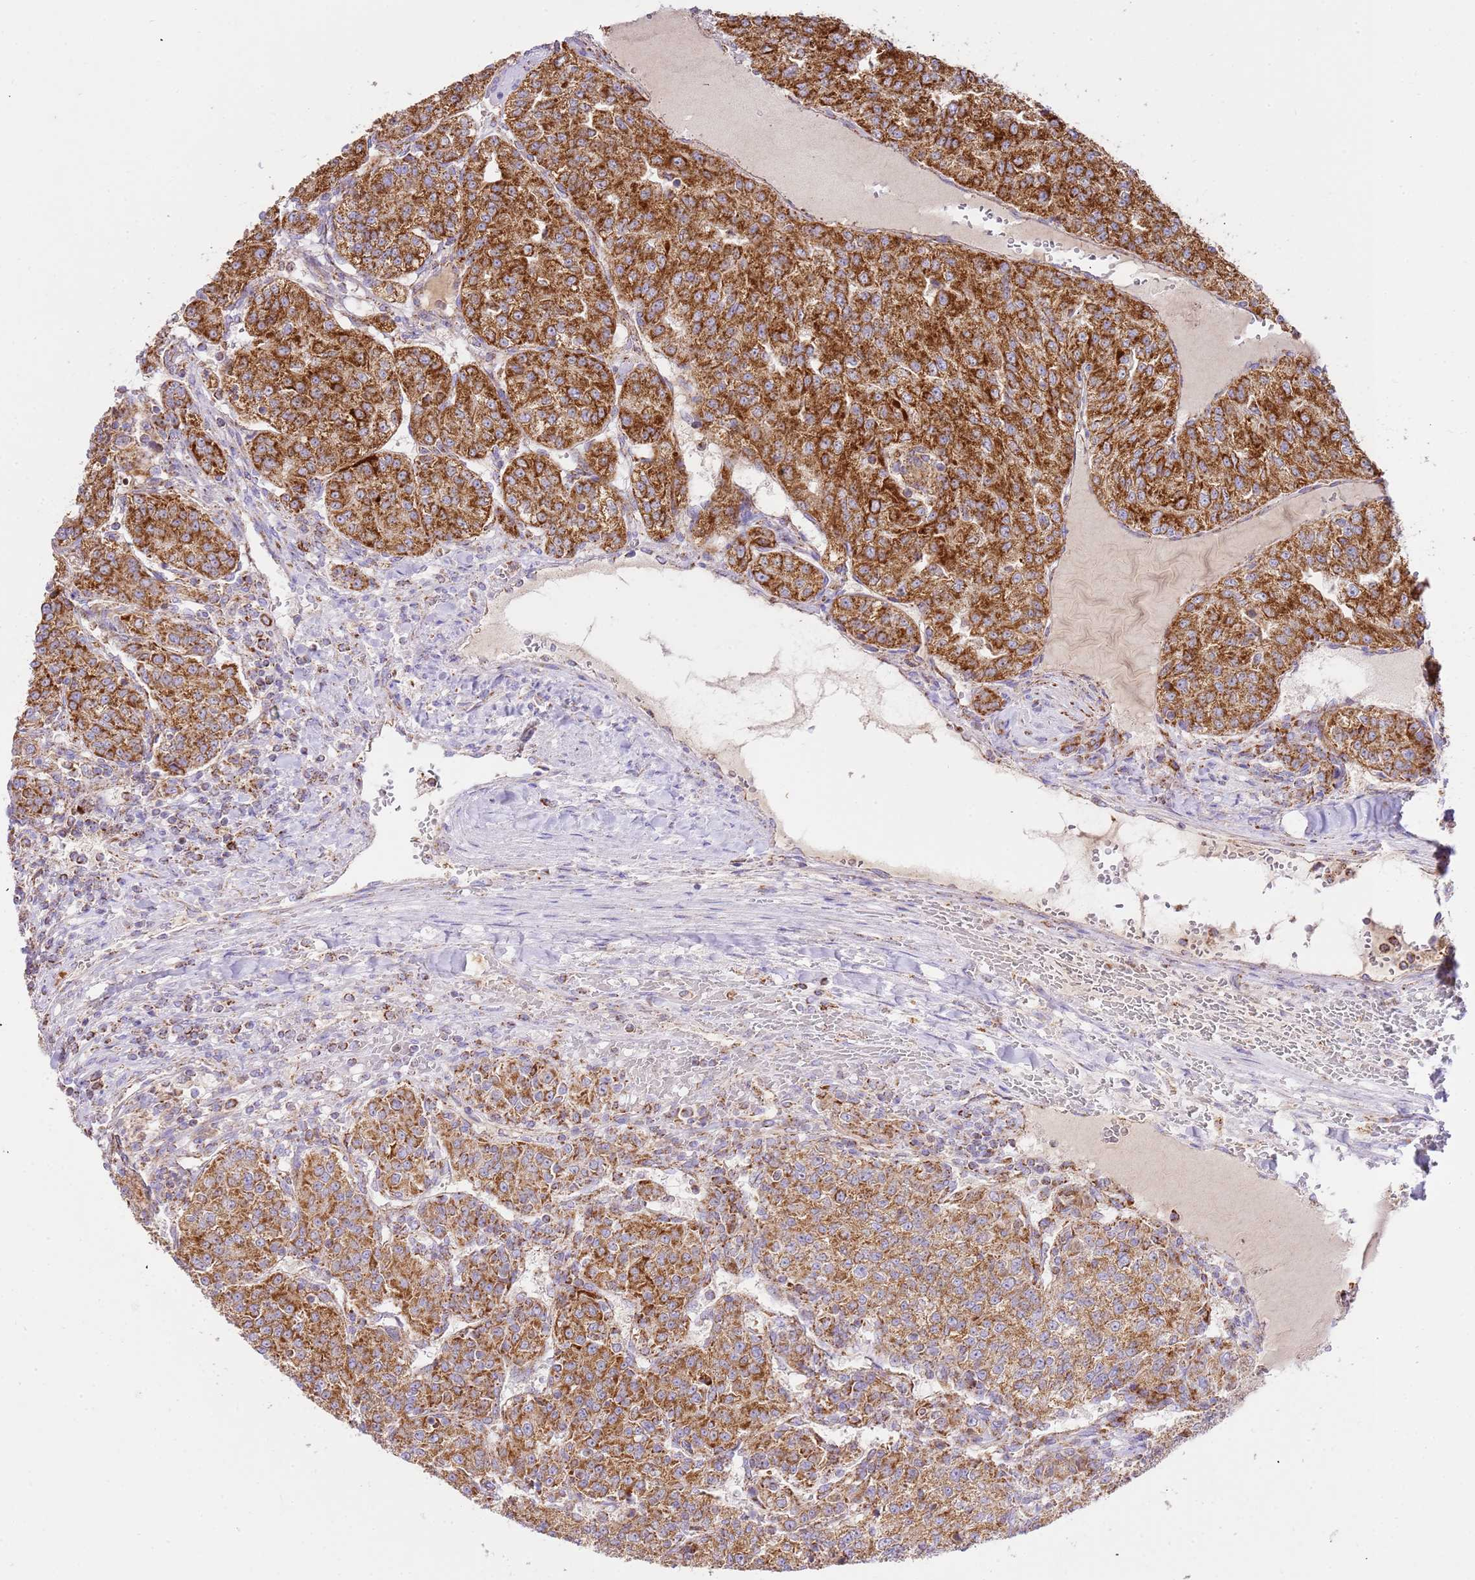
{"staining": {"intensity": "strong", "quantity": ">75%", "location": "cytoplasmic/membranous"}, "tissue": "renal cancer", "cell_type": "Tumor cells", "image_type": "cancer", "snomed": [{"axis": "morphology", "description": "Adenocarcinoma, NOS"}, {"axis": "topography", "description": "Kidney"}], "caption": "Renal cancer (adenocarcinoma) stained with a brown dye shows strong cytoplasmic/membranous positive expression in approximately >75% of tumor cells.", "gene": "ZBTB39", "patient": {"sex": "female", "age": 63}}